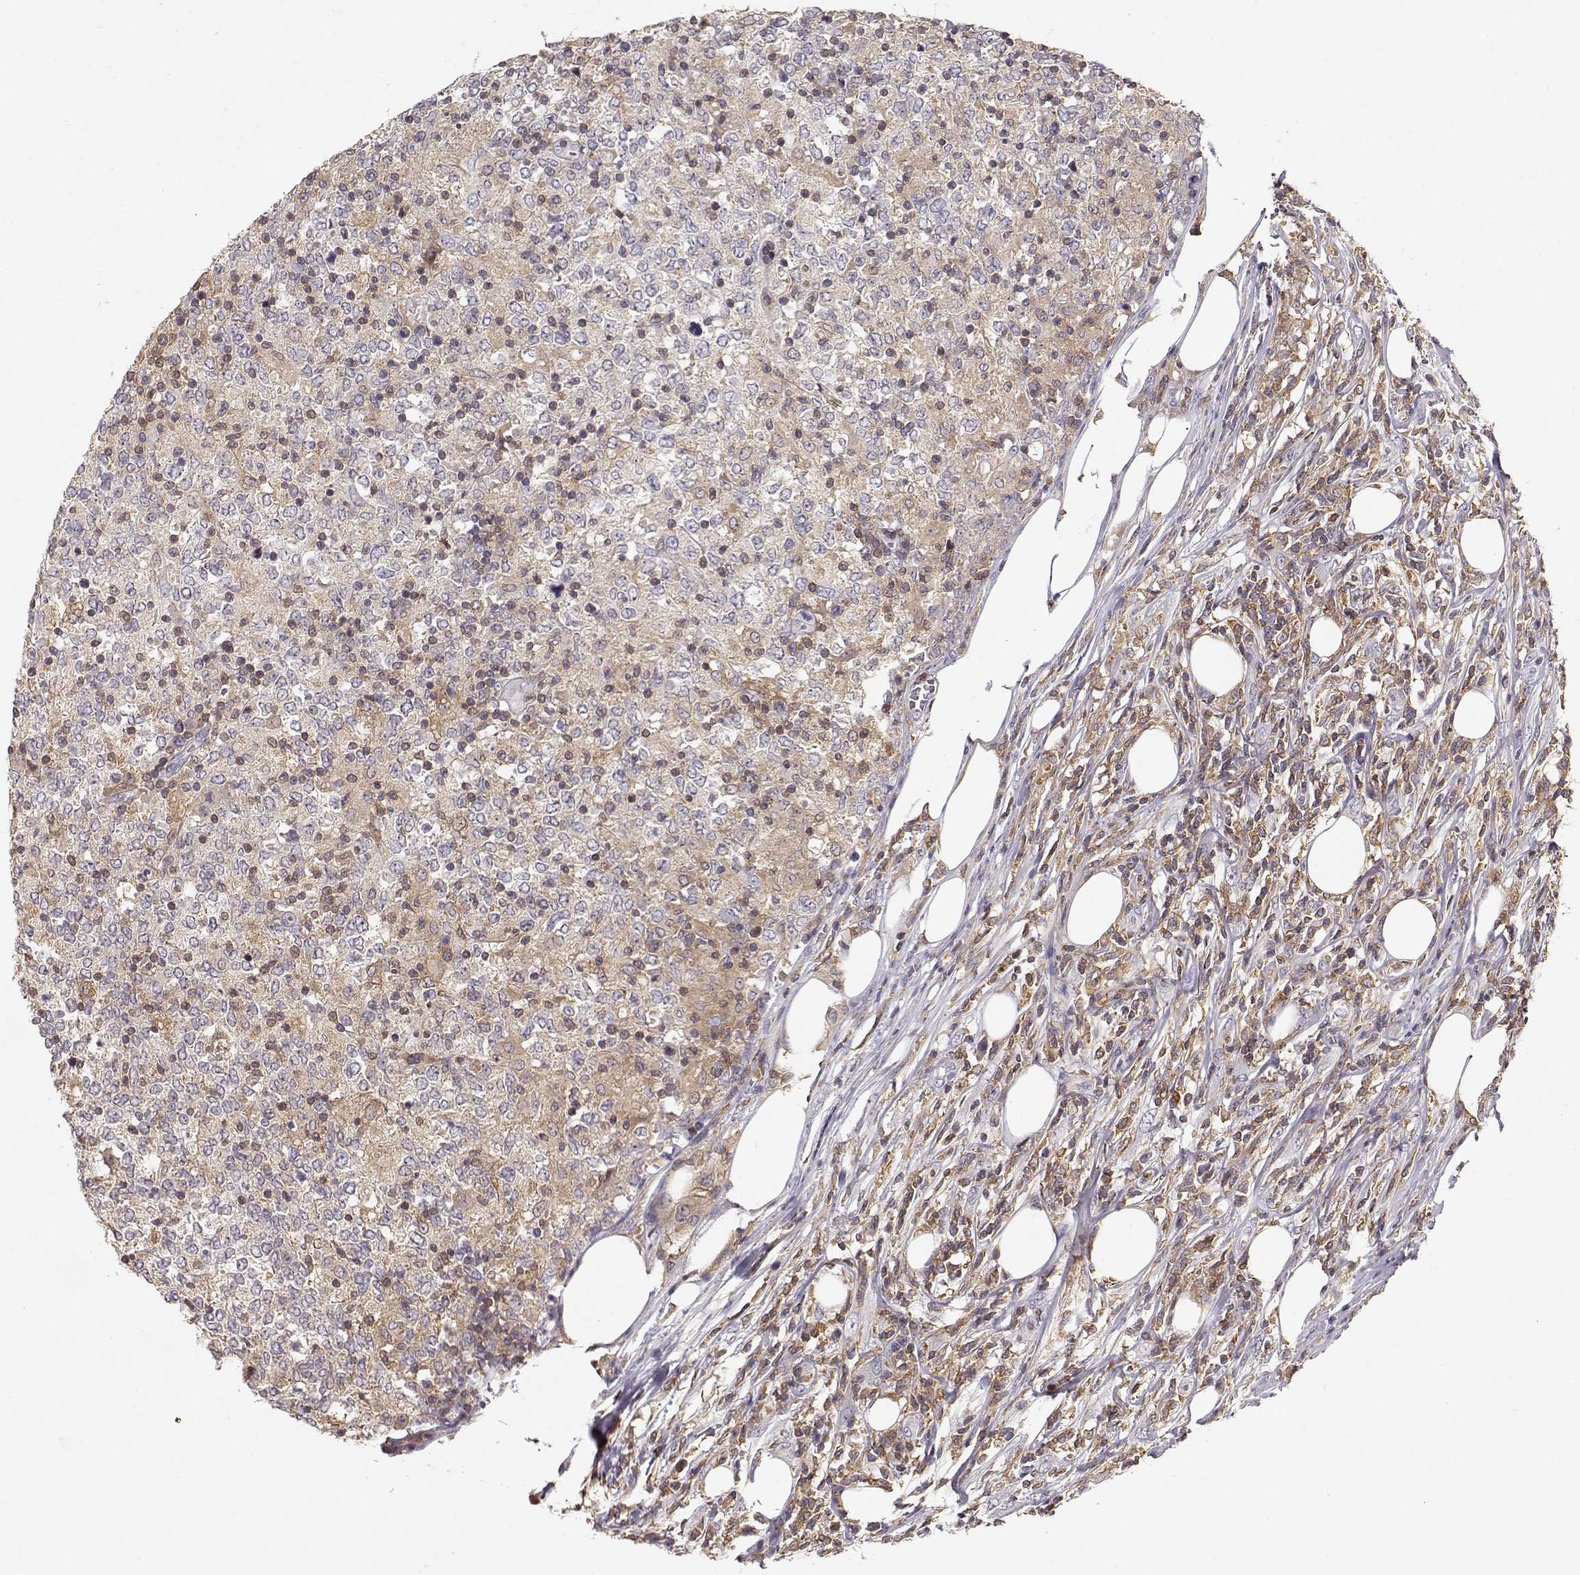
{"staining": {"intensity": "moderate", "quantity": ">75%", "location": "cytoplasmic/membranous"}, "tissue": "lymphoma", "cell_type": "Tumor cells", "image_type": "cancer", "snomed": [{"axis": "morphology", "description": "Malignant lymphoma, non-Hodgkin's type, High grade"}, {"axis": "topography", "description": "Lymph node"}], "caption": "Immunohistochemistry micrograph of high-grade malignant lymphoma, non-Hodgkin's type stained for a protein (brown), which displays medium levels of moderate cytoplasmic/membranous positivity in about >75% of tumor cells.", "gene": "VAV1", "patient": {"sex": "female", "age": 84}}